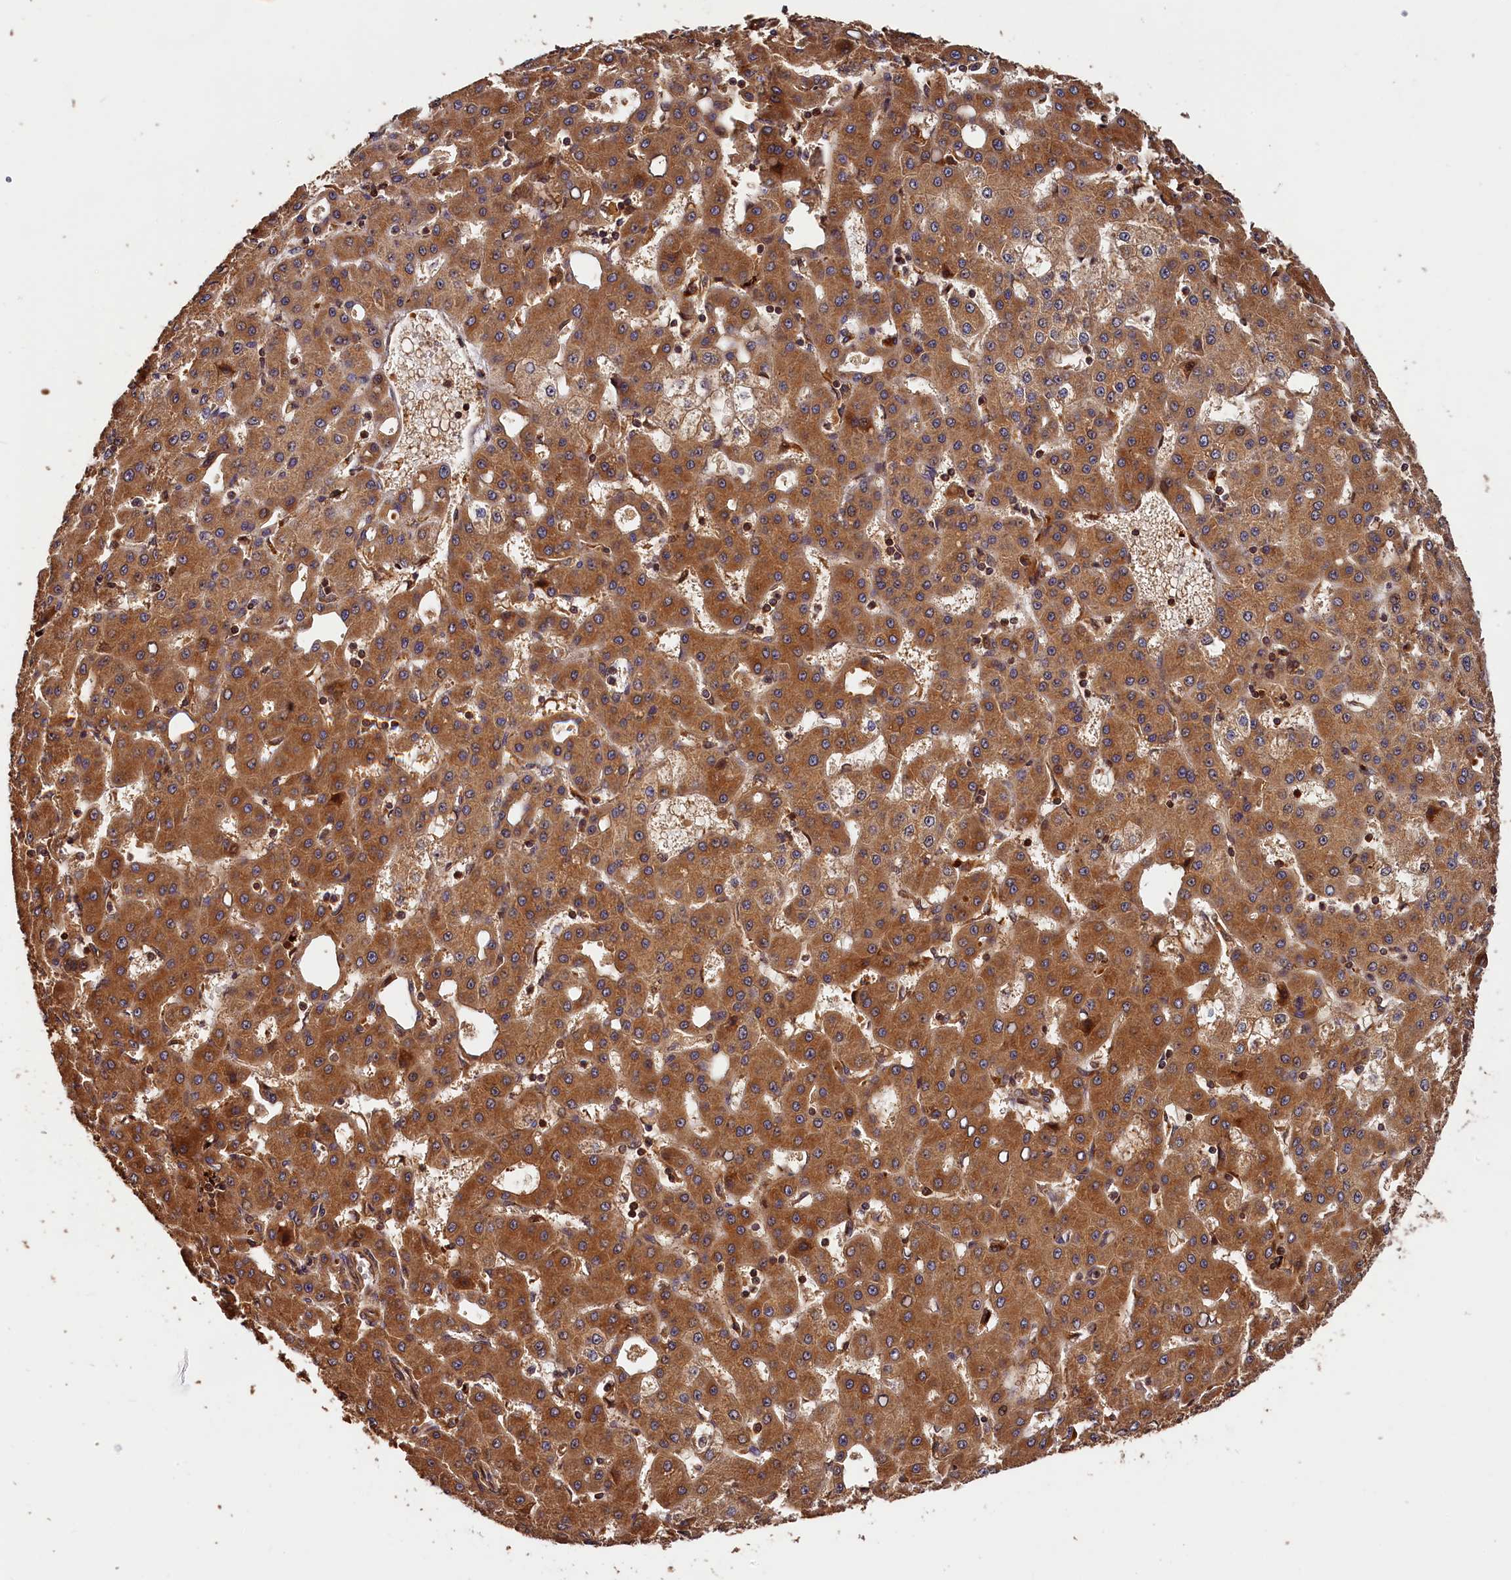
{"staining": {"intensity": "strong", "quantity": ">75%", "location": "cytoplasmic/membranous"}, "tissue": "liver cancer", "cell_type": "Tumor cells", "image_type": "cancer", "snomed": [{"axis": "morphology", "description": "Carcinoma, Hepatocellular, NOS"}, {"axis": "topography", "description": "Liver"}], "caption": "This histopathology image demonstrates immunohistochemistry (IHC) staining of human hepatocellular carcinoma (liver), with high strong cytoplasmic/membranous expression in approximately >75% of tumor cells.", "gene": "HMOX2", "patient": {"sex": "male", "age": 47}}